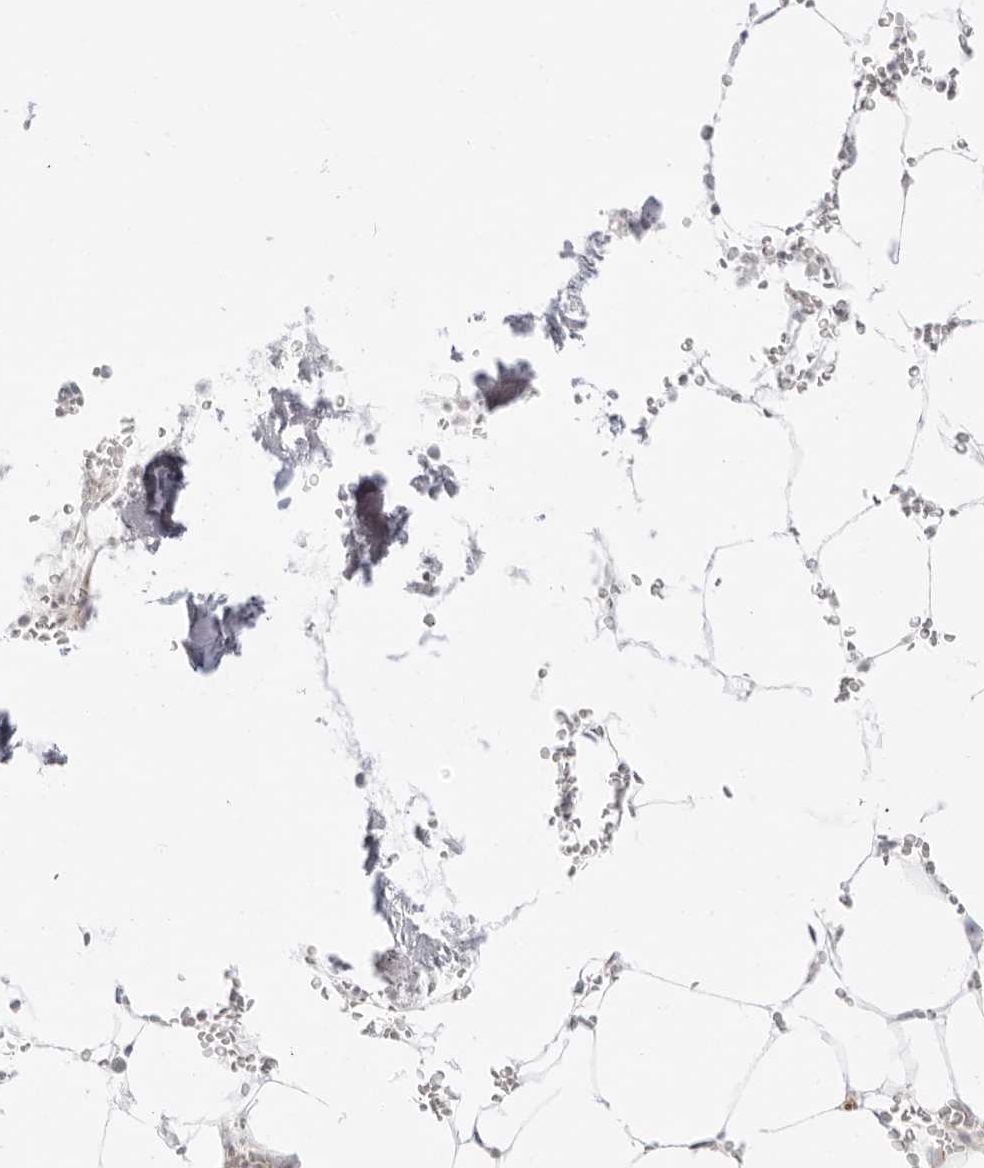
{"staining": {"intensity": "moderate", "quantity": "<25%", "location": "cytoplasmic/membranous"}, "tissue": "bone marrow", "cell_type": "Hematopoietic cells", "image_type": "normal", "snomed": [{"axis": "morphology", "description": "Normal tissue, NOS"}, {"axis": "topography", "description": "Bone marrow"}], "caption": "High-power microscopy captured an immunohistochemistry (IHC) image of benign bone marrow, revealing moderate cytoplasmic/membranous positivity in about <25% of hematopoietic cells.", "gene": "TNFRSF14", "patient": {"sex": "male", "age": 70}}